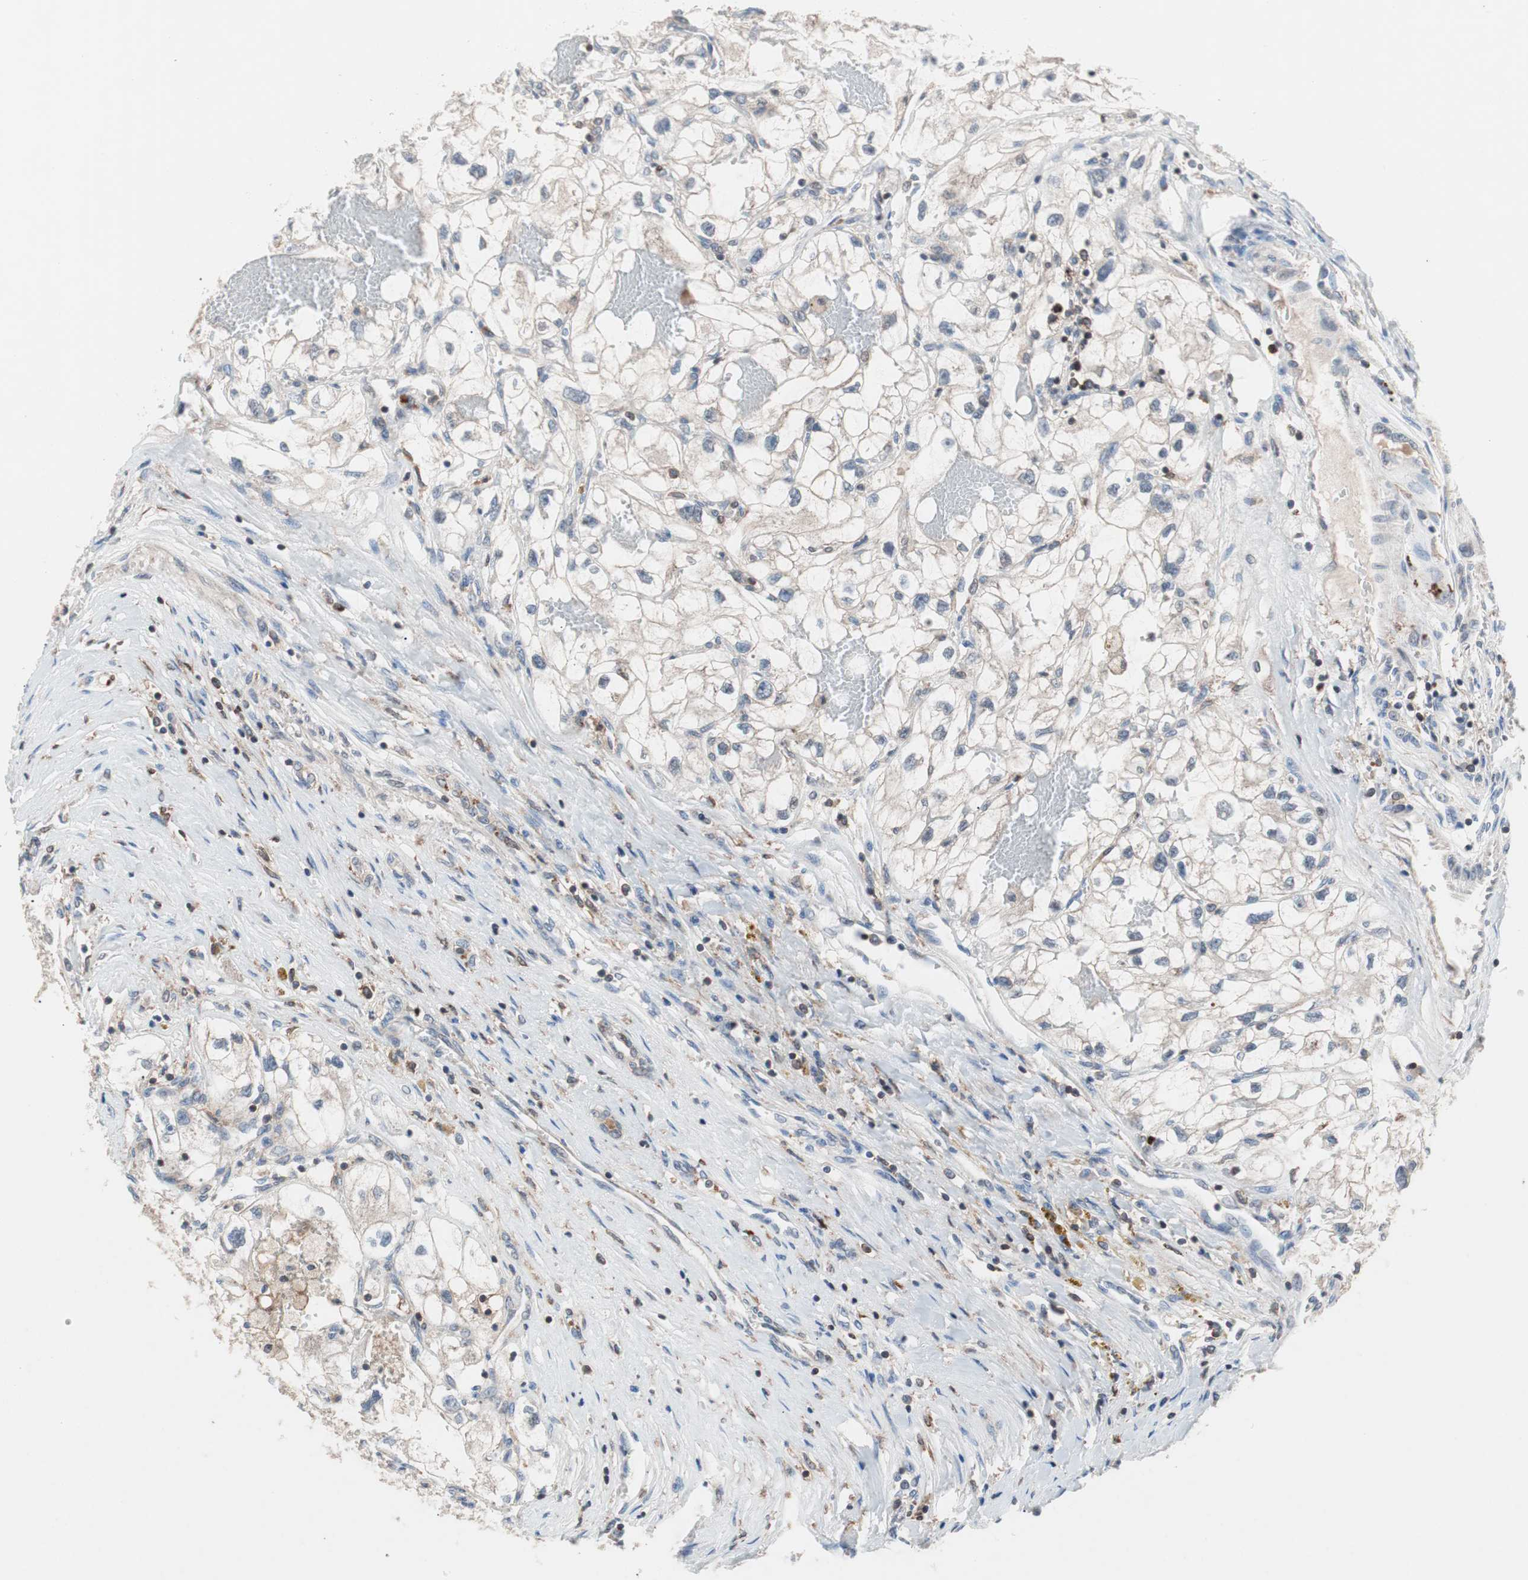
{"staining": {"intensity": "weak", "quantity": "25%-75%", "location": "cytoplasmic/membranous"}, "tissue": "renal cancer", "cell_type": "Tumor cells", "image_type": "cancer", "snomed": [{"axis": "morphology", "description": "Adenocarcinoma, NOS"}, {"axis": "topography", "description": "Kidney"}], "caption": "An image of renal cancer (adenocarcinoma) stained for a protein exhibits weak cytoplasmic/membranous brown staining in tumor cells.", "gene": "PIK3R1", "patient": {"sex": "female", "age": 70}}